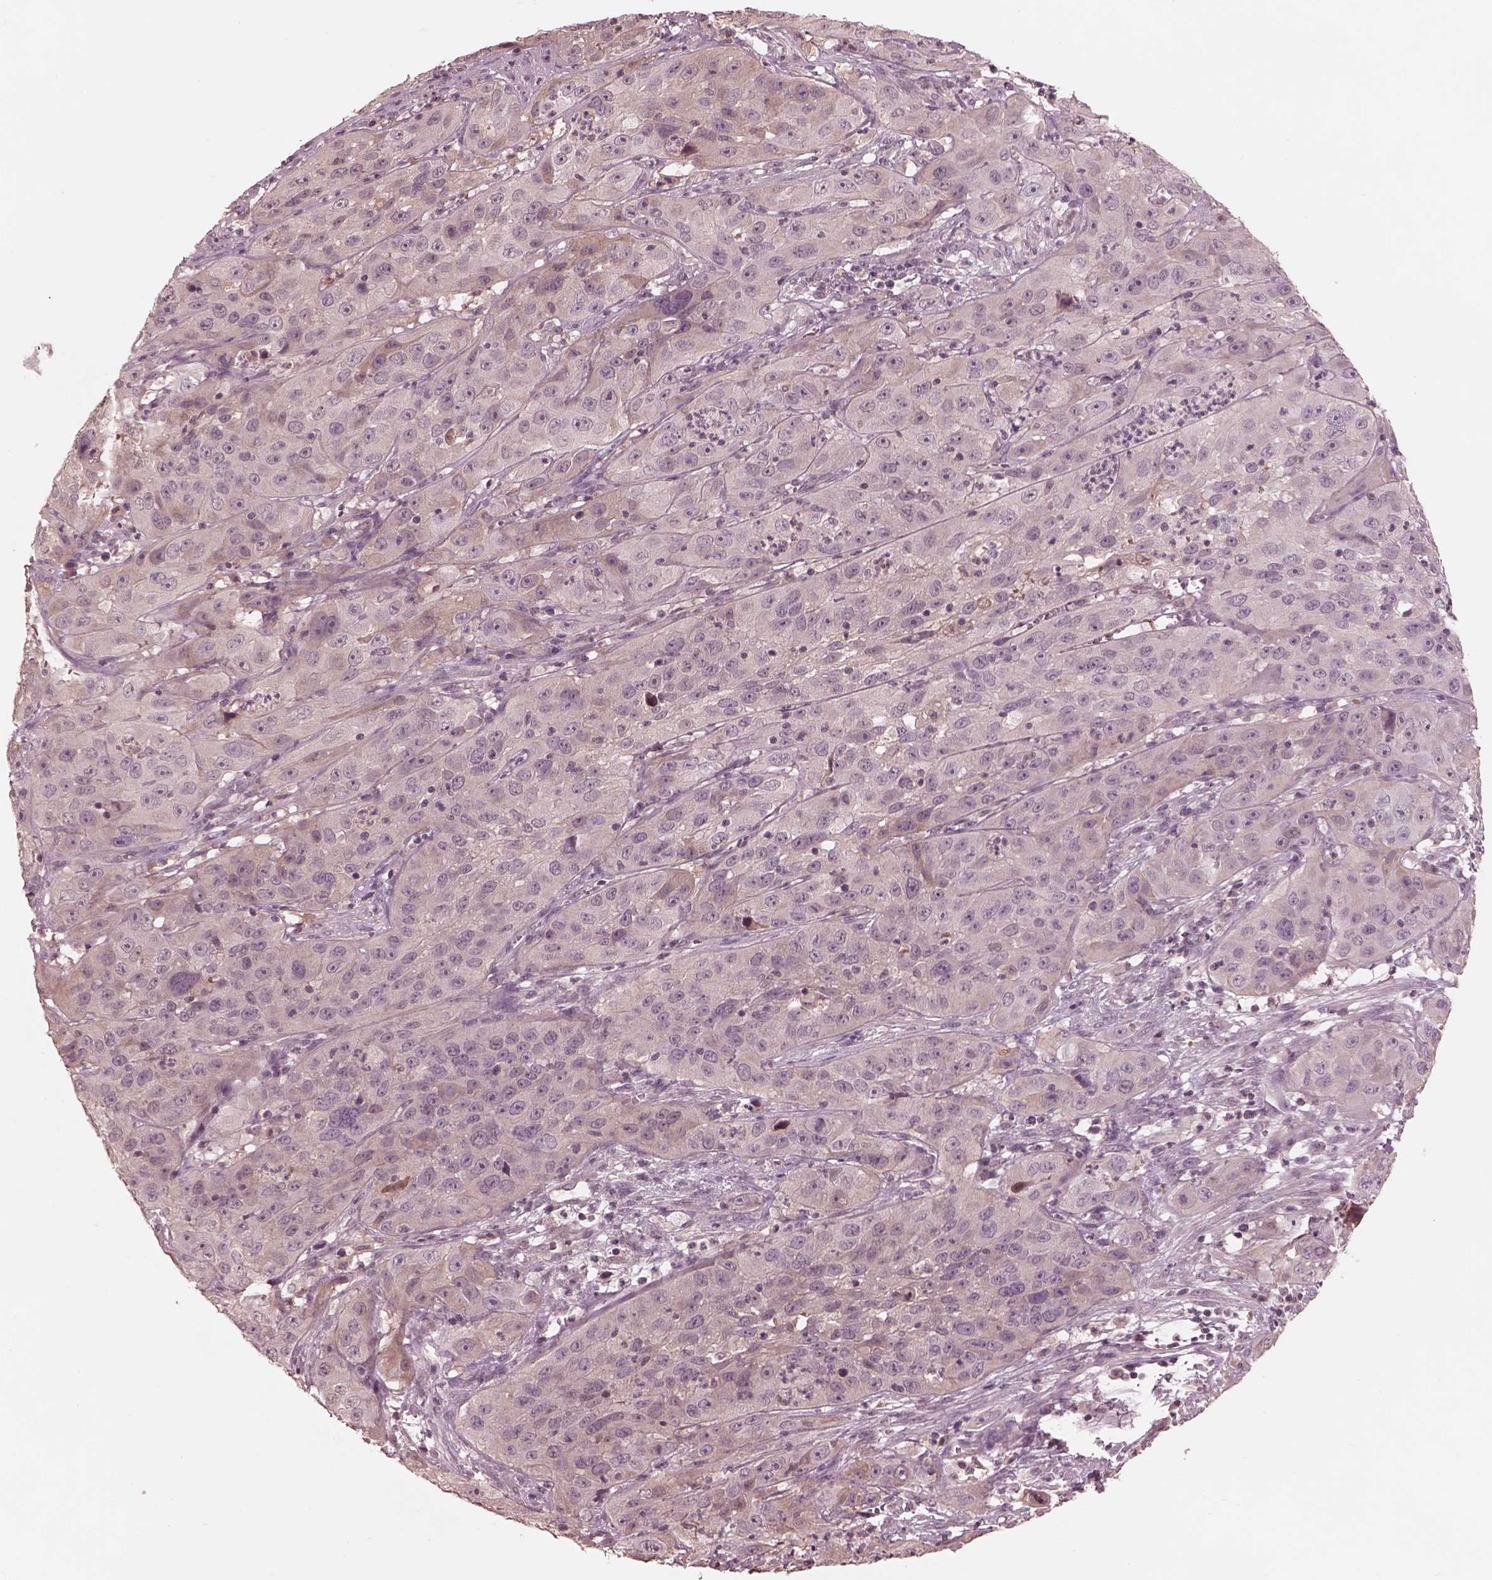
{"staining": {"intensity": "negative", "quantity": "none", "location": "none"}, "tissue": "cervical cancer", "cell_type": "Tumor cells", "image_type": "cancer", "snomed": [{"axis": "morphology", "description": "Squamous cell carcinoma, NOS"}, {"axis": "topography", "description": "Cervix"}], "caption": "High power microscopy image of an immunohistochemistry photomicrograph of squamous cell carcinoma (cervical), revealing no significant positivity in tumor cells. (DAB immunohistochemistry visualized using brightfield microscopy, high magnification).", "gene": "TF", "patient": {"sex": "female", "age": 32}}